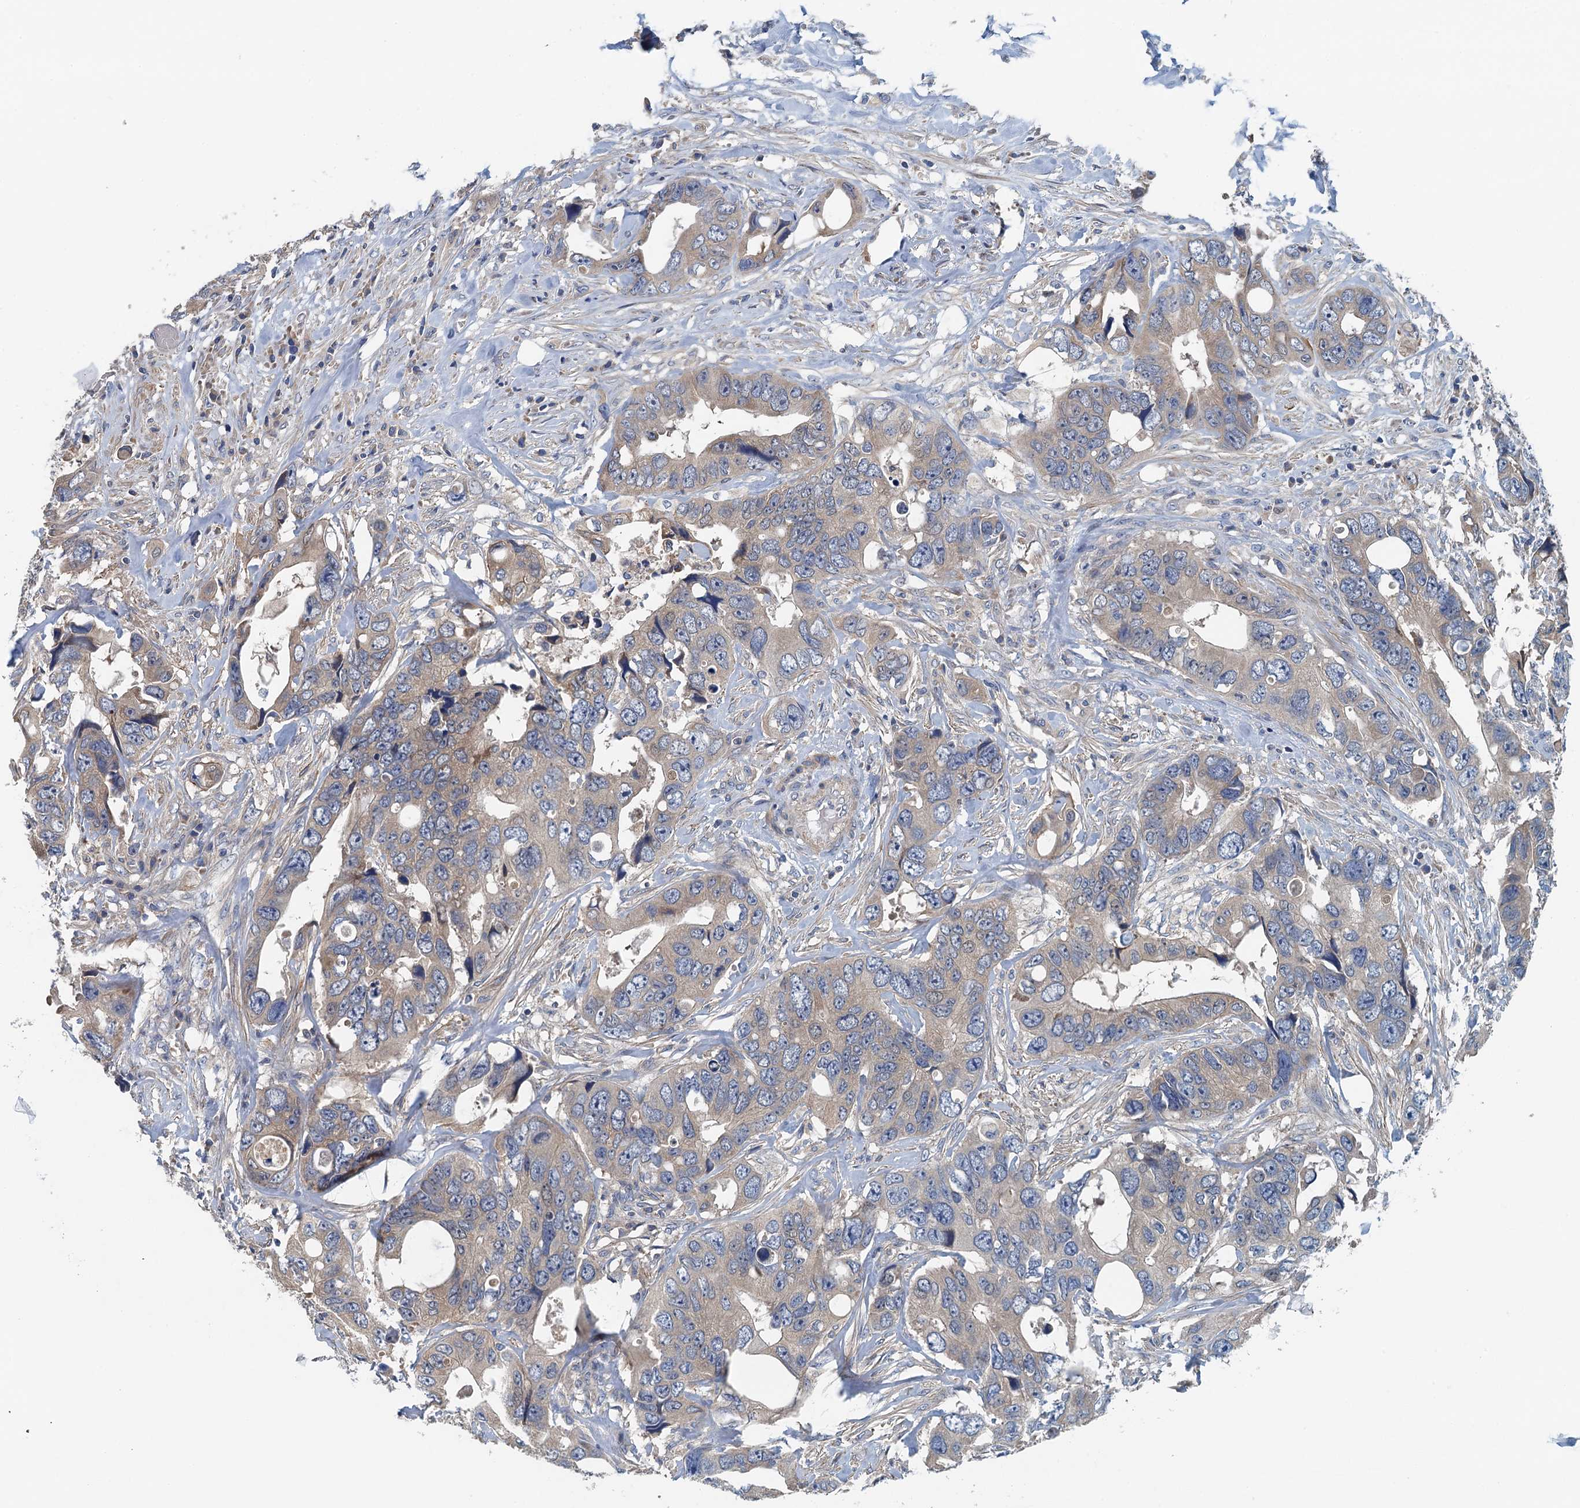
{"staining": {"intensity": "weak", "quantity": ">75%", "location": "cytoplasmic/membranous"}, "tissue": "colorectal cancer", "cell_type": "Tumor cells", "image_type": "cancer", "snomed": [{"axis": "morphology", "description": "Adenocarcinoma, NOS"}, {"axis": "topography", "description": "Rectum"}], "caption": "Immunohistochemical staining of colorectal cancer (adenocarcinoma) exhibits low levels of weak cytoplasmic/membranous protein staining in about >75% of tumor cells.", "gene": "PPP1R14D", "patient": {"sex": "male", "age": 57}}